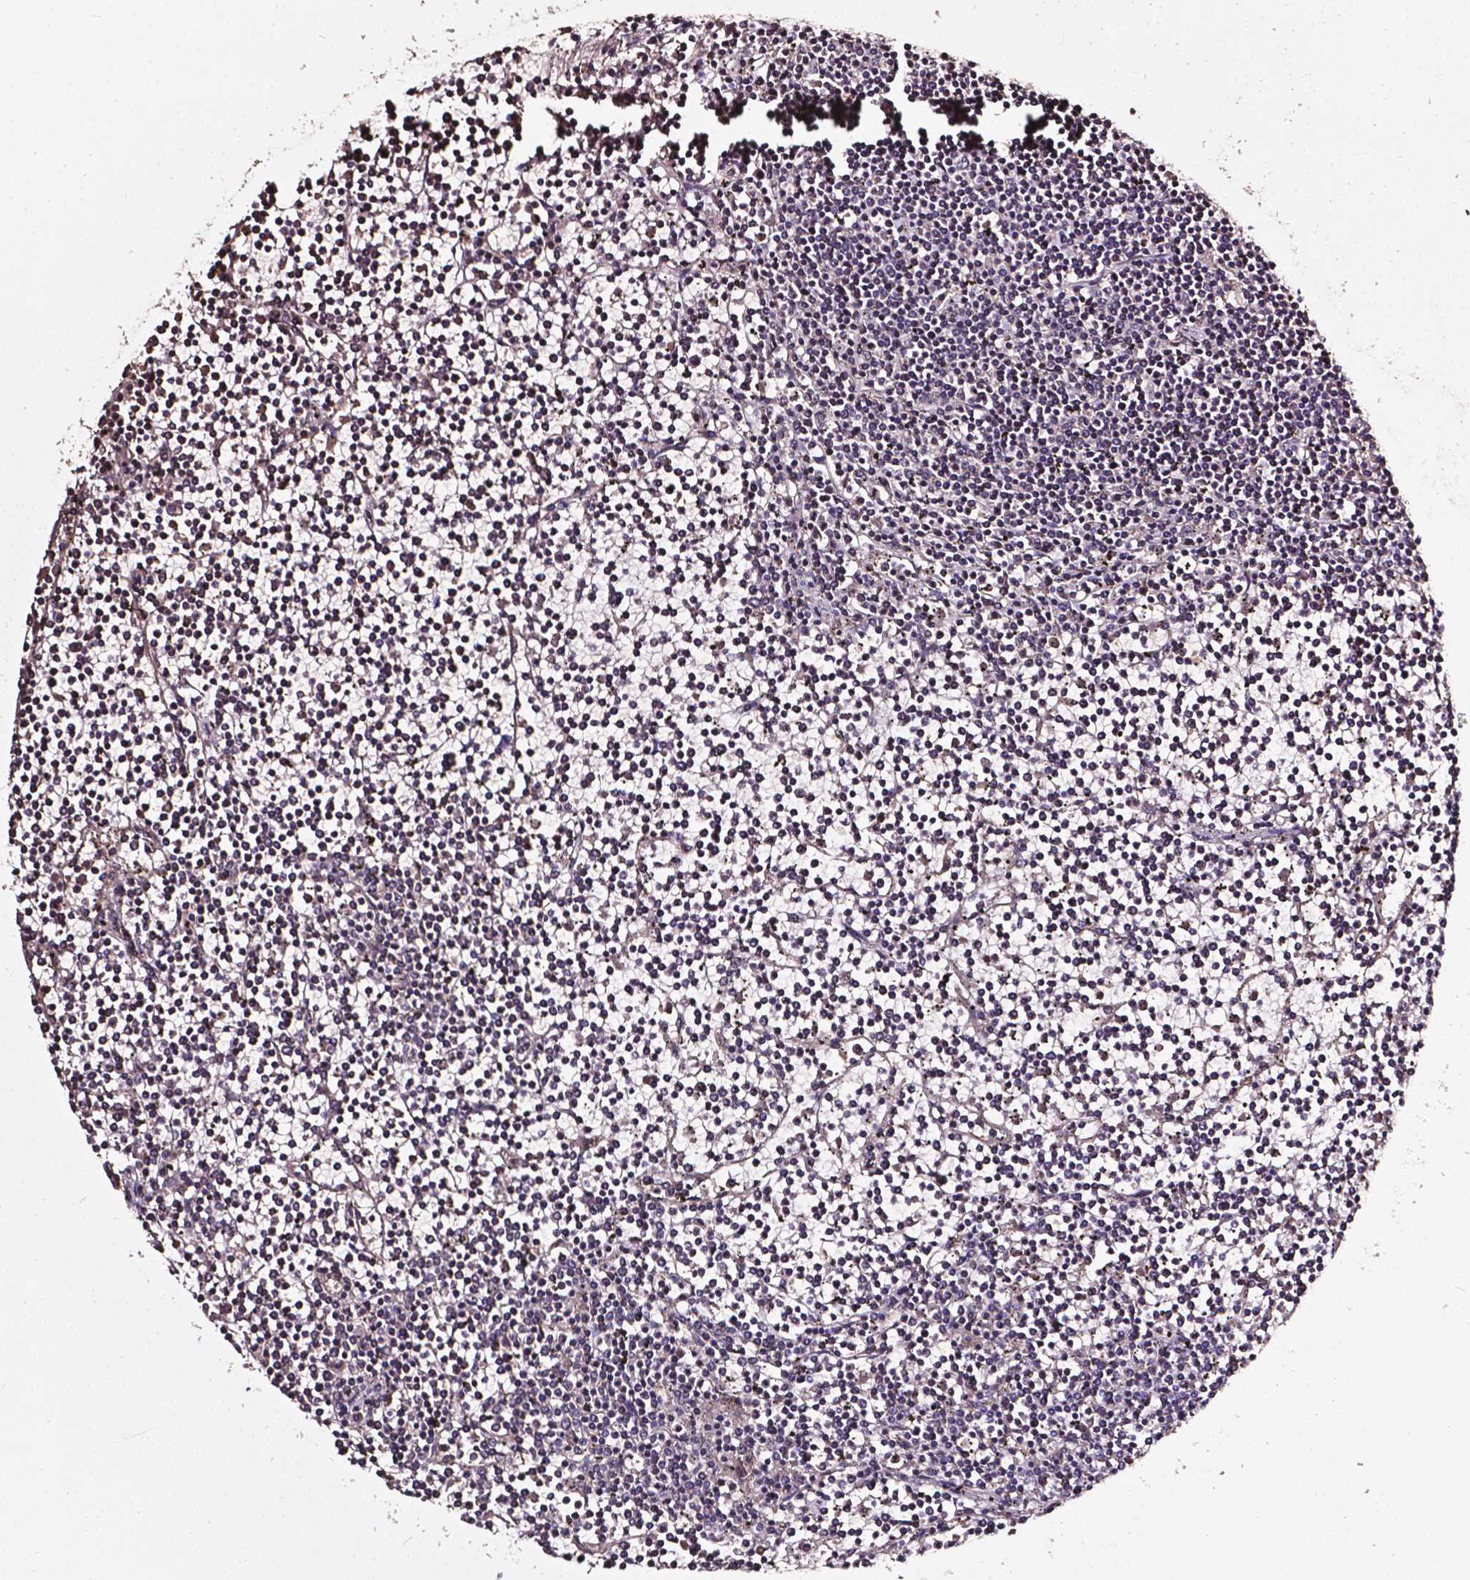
{"staining": {"intensity": "negative", "quantity": "none", "location": "none"}, "tissue": "lymphoma", "cell_type": "Tumor cells", "image_type": "cancer", "snomed": [{"axis": "morphology", "description": "Malignant lymphoma, non-Hodgkin's type, Low grade"}, {"axis": "topography", "description": "Spleen"}], "caption": "Photomicrograph shows no significant protein expression in tumor cells of low-grade malignant lymphoma, non-Hodgkin's type.", "gene": "GLRA2", "patient": {"sex": "female", "age": 19}}